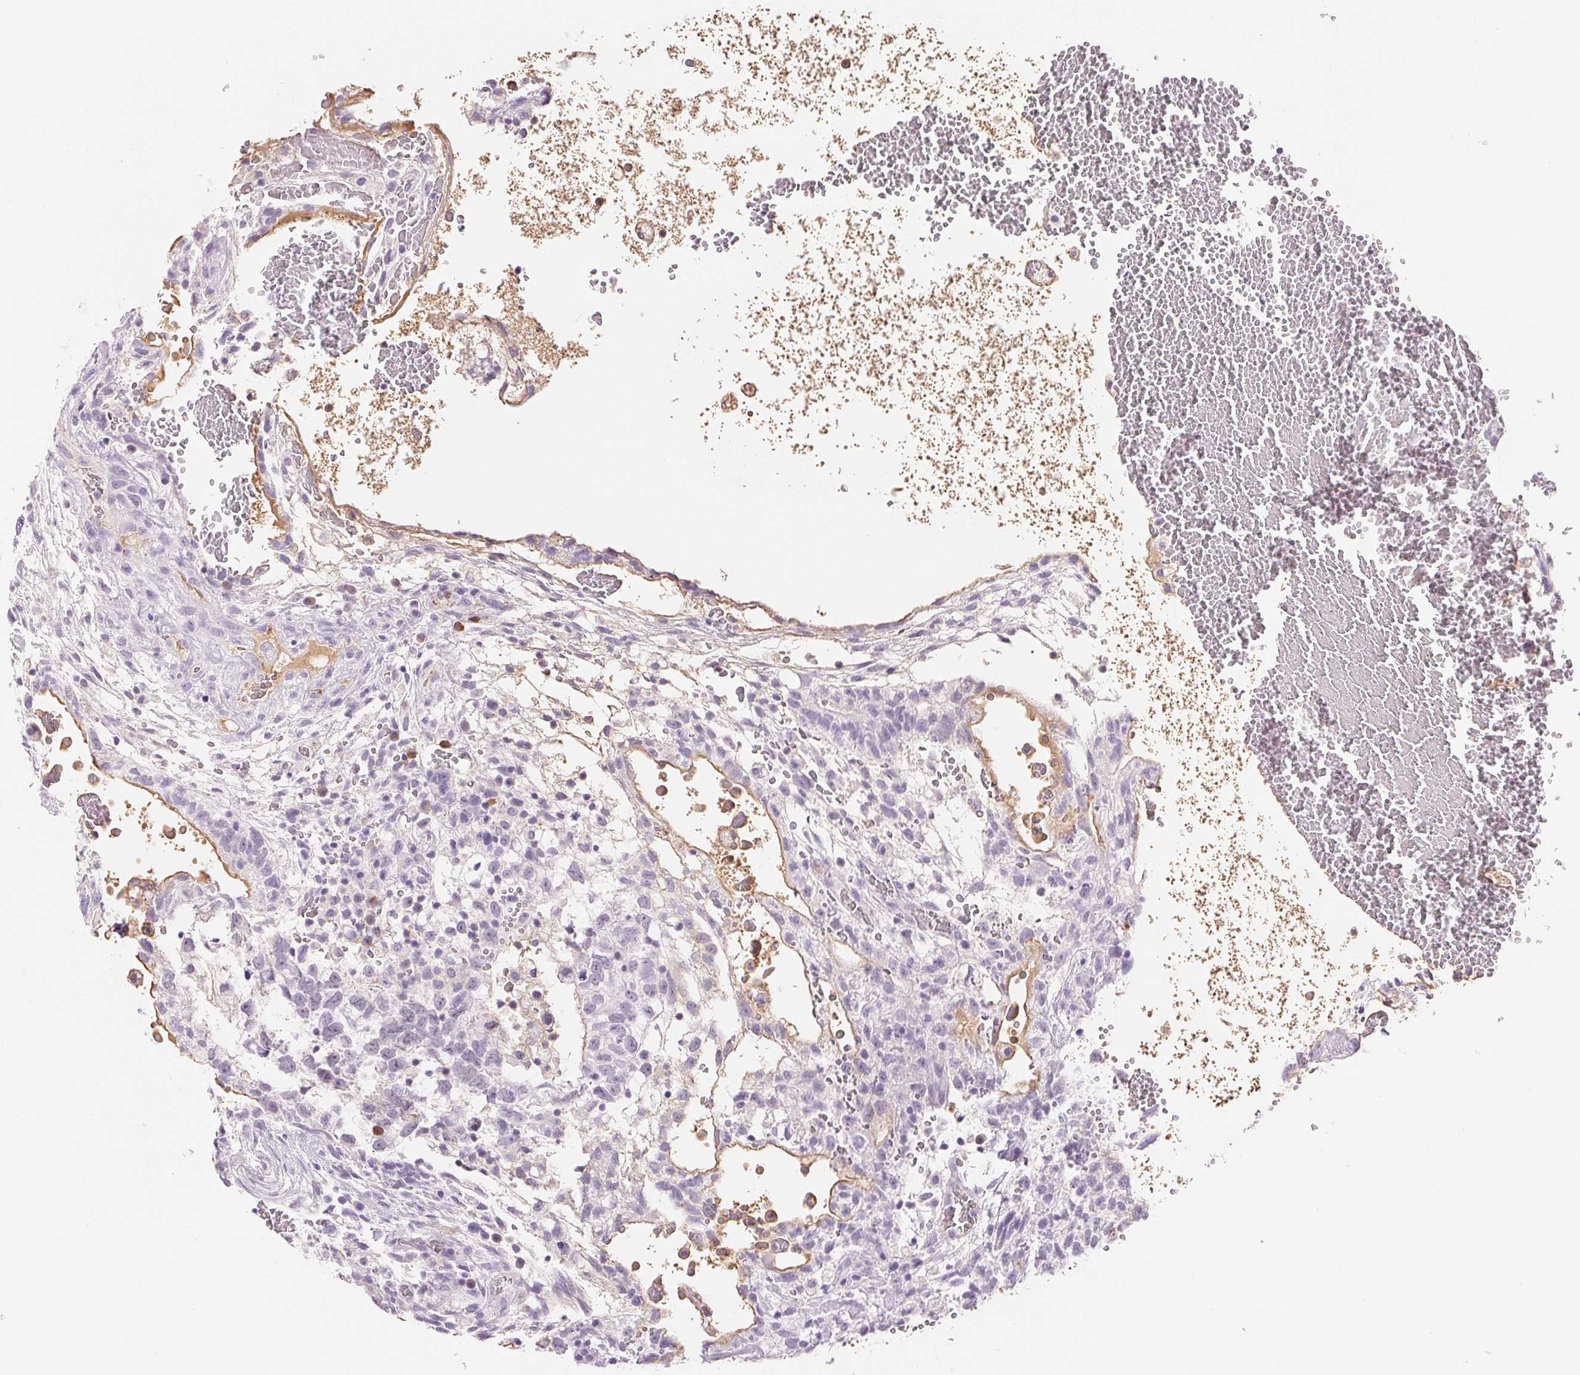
{"staining": {"intensity": "negative", "quantity": "none", "location": "none"}, "tissue": "testis cancer", "cell_type": "Tumor cells", "image_type": "cancer", "snomed": [{"axis": "morphology", "description": "Normal tissue, NOS"}, {"axis": "morphology", "description": "Carcinoma, Embryonal, NOS"}, {"axis": "topography", "description": "Testis"}], "caption": "Testis cancer (embryonal carcinoma) stained for a protein using immunohistochemistry reveals no expression tumor cells.", "gene": "IFIT1B", "patient": {"sex": "male", "age": 32}}